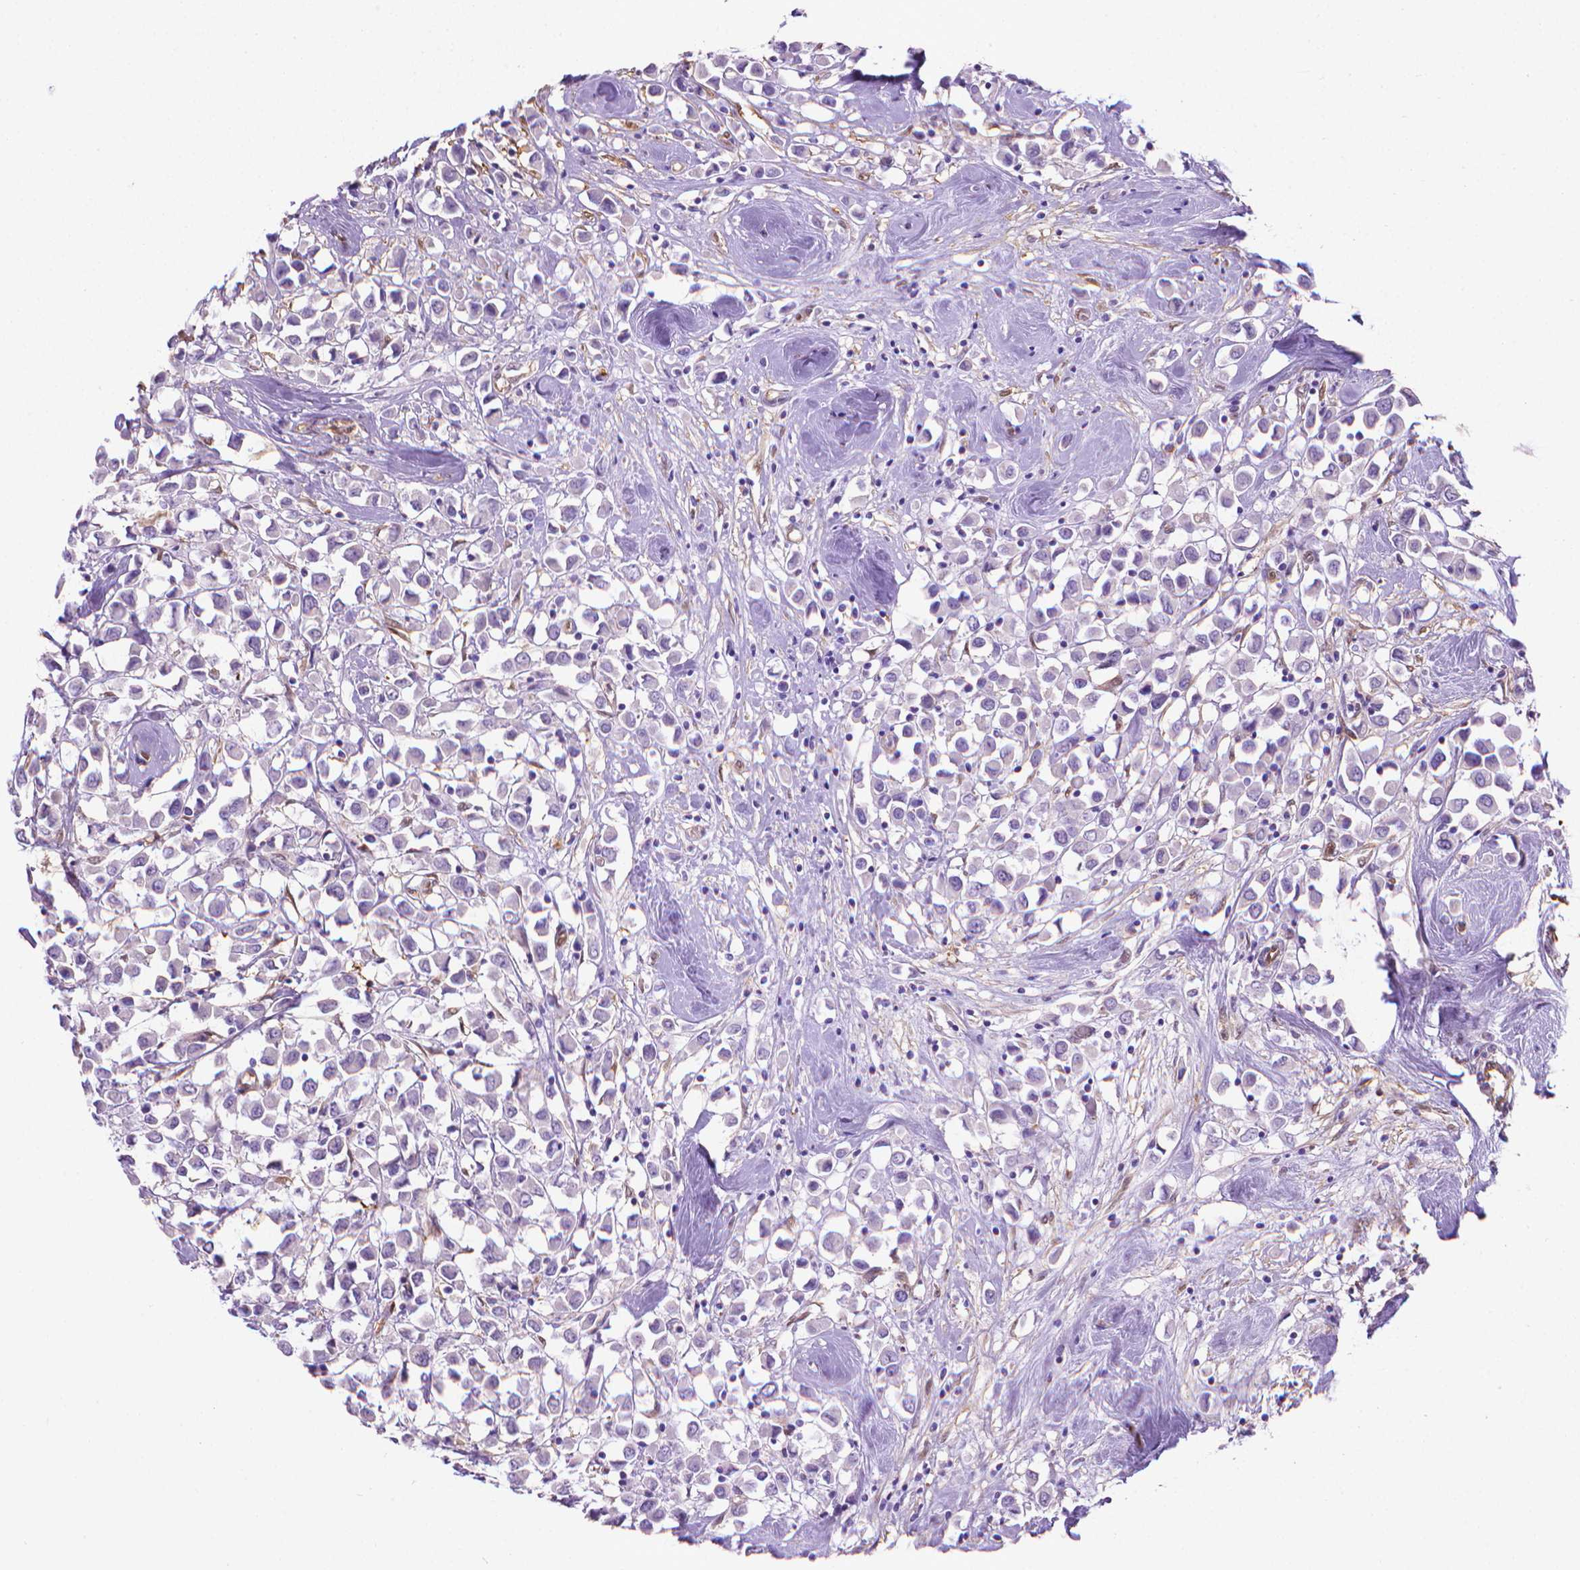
{"staining": {"intensity": "negative", "quantity": "none", "location": "none"}, "tissue": "breast cancer", "cell_type": "Tumor cells", "image_type": "cancer", "snomed": [{"axis": "morphology", "description": "Duct carcinoma"}, {"axis": "topography", "description": "Breast"}], "caption": "The micrograph exhibits no staining of tumor cells in breast cancer (infiltrating ductal carcinoma).", "gene": "CLIC4", "patient": {"sex": "female", "age": 61}}